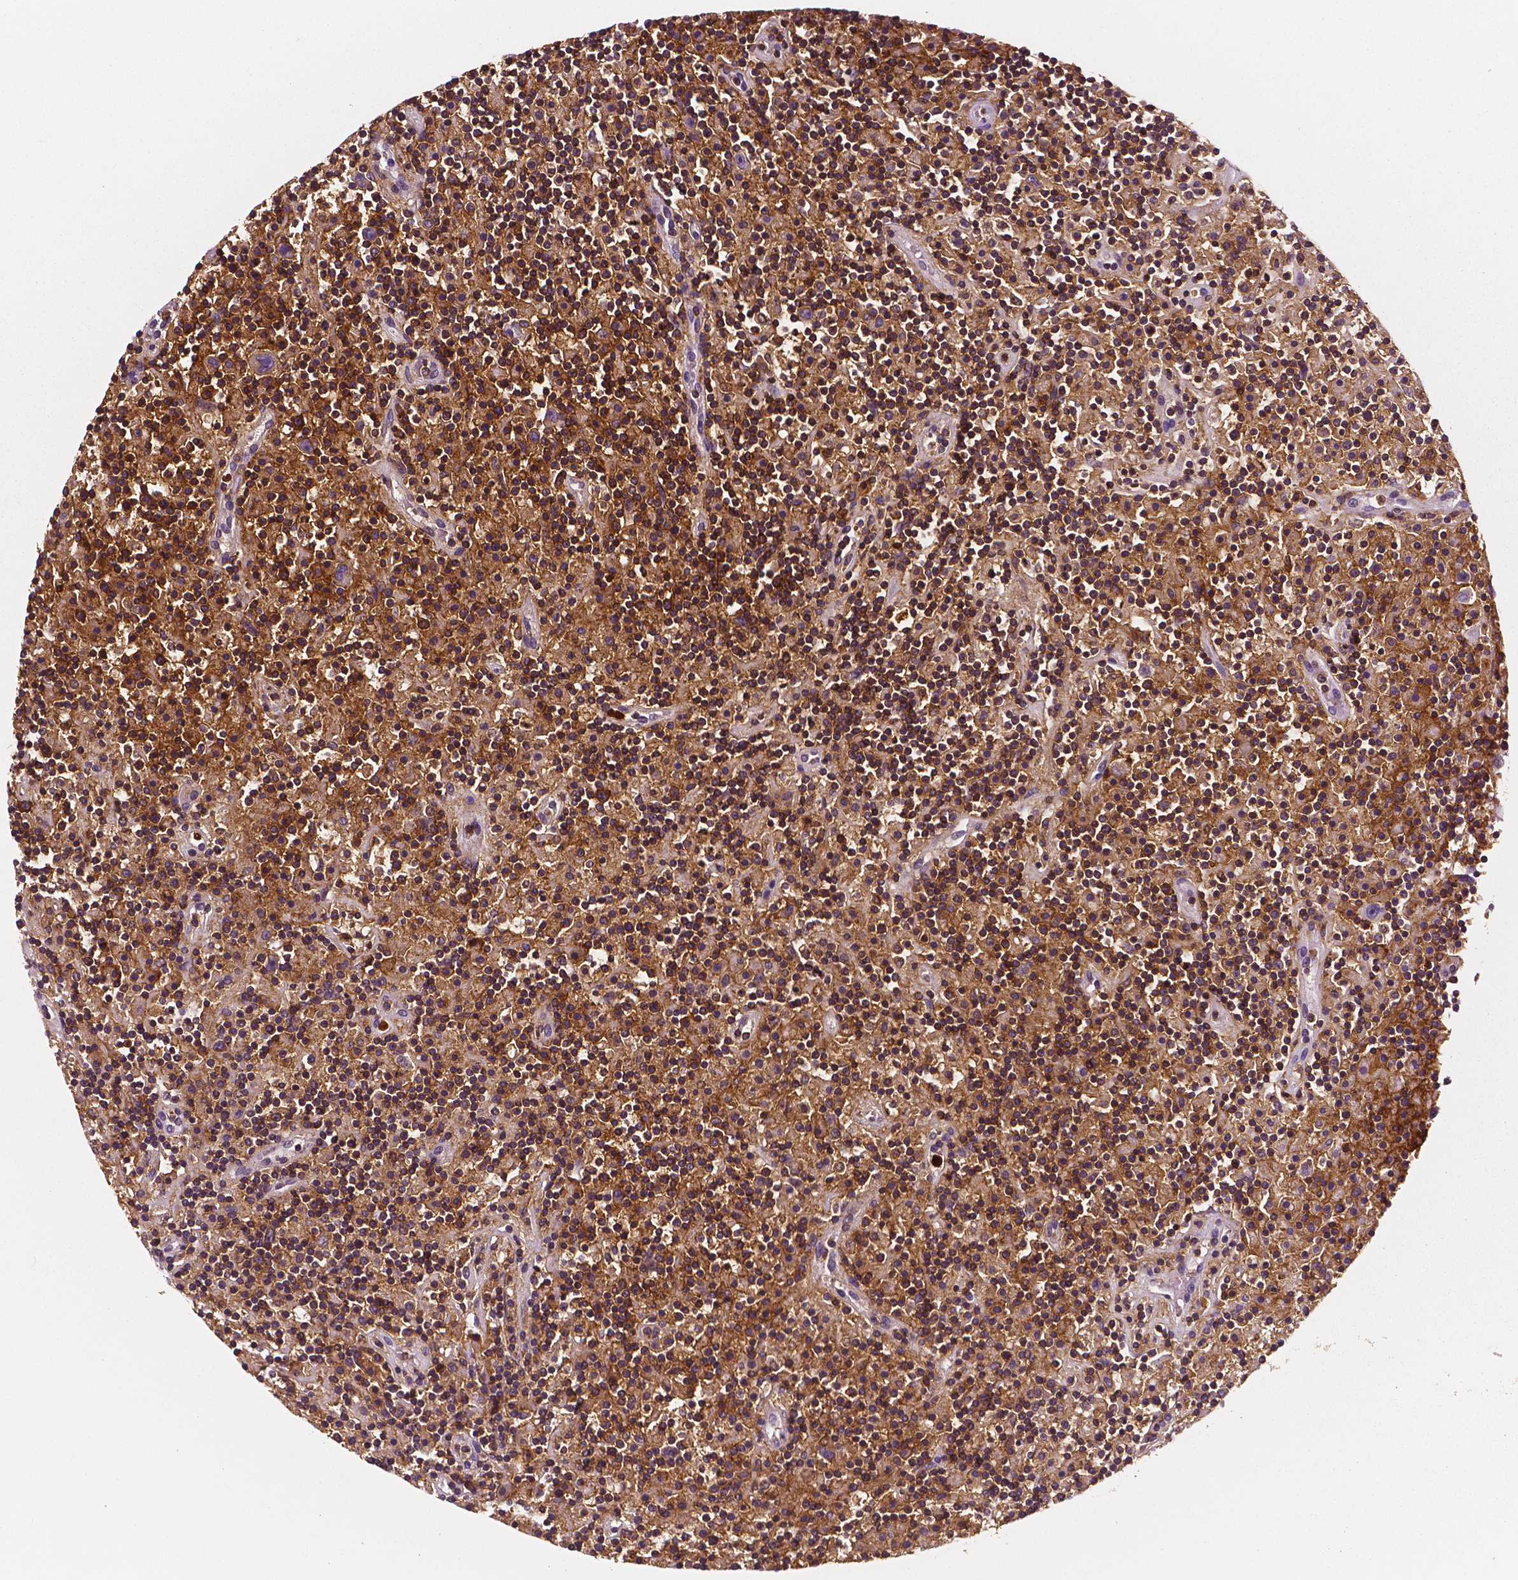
{"staining": {"intensity": "negative", "quantity": "none", "location": "none"}, "tissue": "lymphoma", "cell_type": "Tumor cells", "image_type": "cancer", "snomed": [{"axis": "morphology", "description": "Hodgkin's disease, NOS"}, {"axis": "topography", "description": "Lymph node"}], "caption": "Tumor cells are negative for brown protein staining in lymphoma. (Stains: DAB immunohistochemistry (IHC) with hematoxylin counter stain, Microscopy: brightfield microscopy at high magnification).", "gene": "PTPRC", "patient": {"sex": "male", "age": 70}}